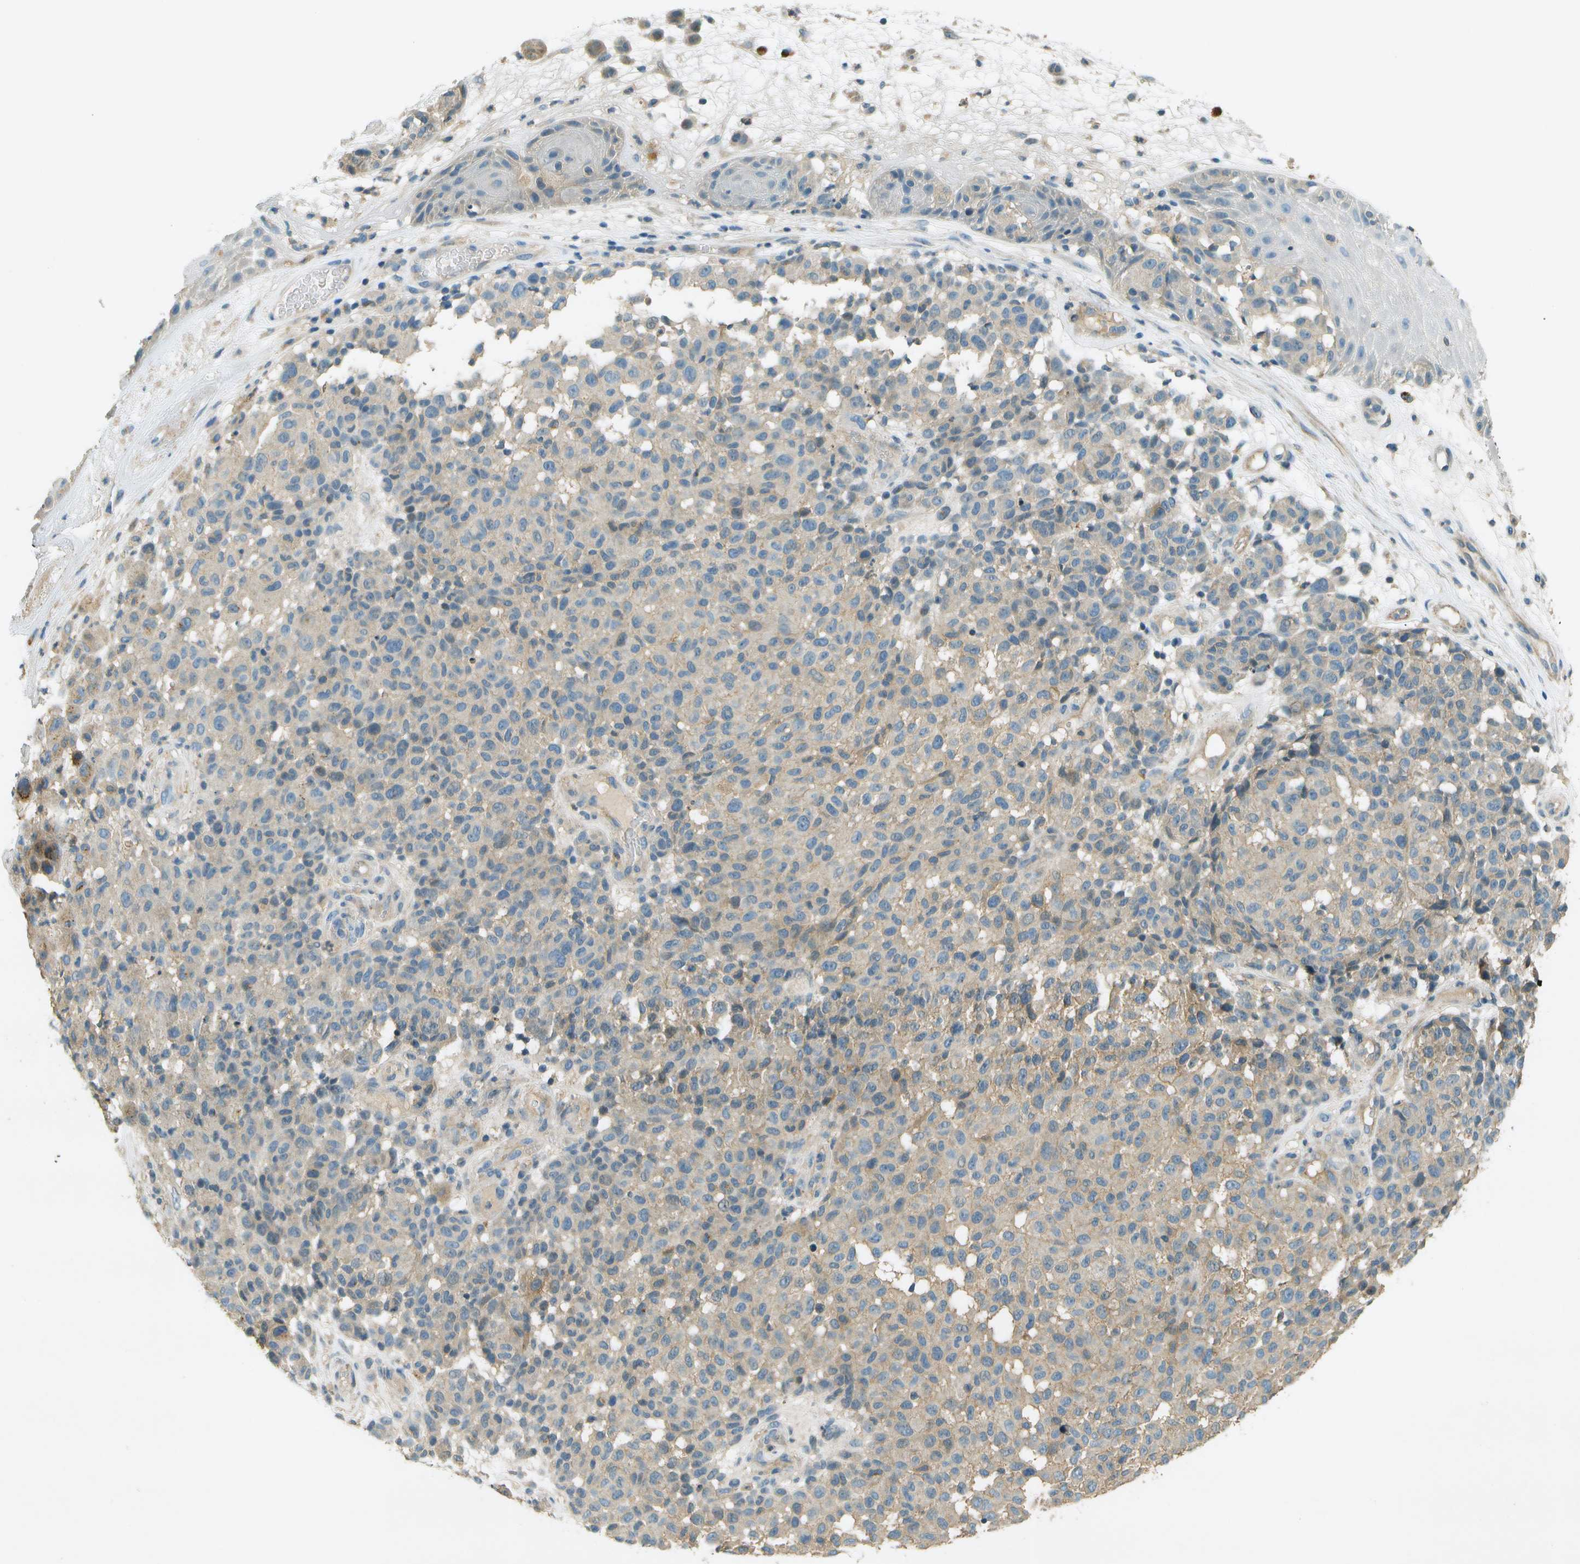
{"staining": {"intensity": "weak", "quantity": "<25%", "location": "cytoplasmic/membranous"}, "tissue": "melanoma", "cell_type": "Tumor cells", "image_type": "cancer", "snomed": [{"axis": "morphology", "description": "Malignant melanoma, NOS"}, {"axis": "topography", "description": "Skin"}], "caption": "Immunohistochemistry (IHC) image of neoplastic tissue: malignant melanoma stained with DAB (3,3'-diaminobenzidine) exhibits no significant protein positivity in tumor cells. The staining was performed using DAB (3,3'-diaminobenzidine) to visualize the protein expression in brown, while the nuclei were stained in blue with hematoxylin (Magnification: 20x).", "gene": "NUDT4", "patient": {"sex": "male", "age": 59}}